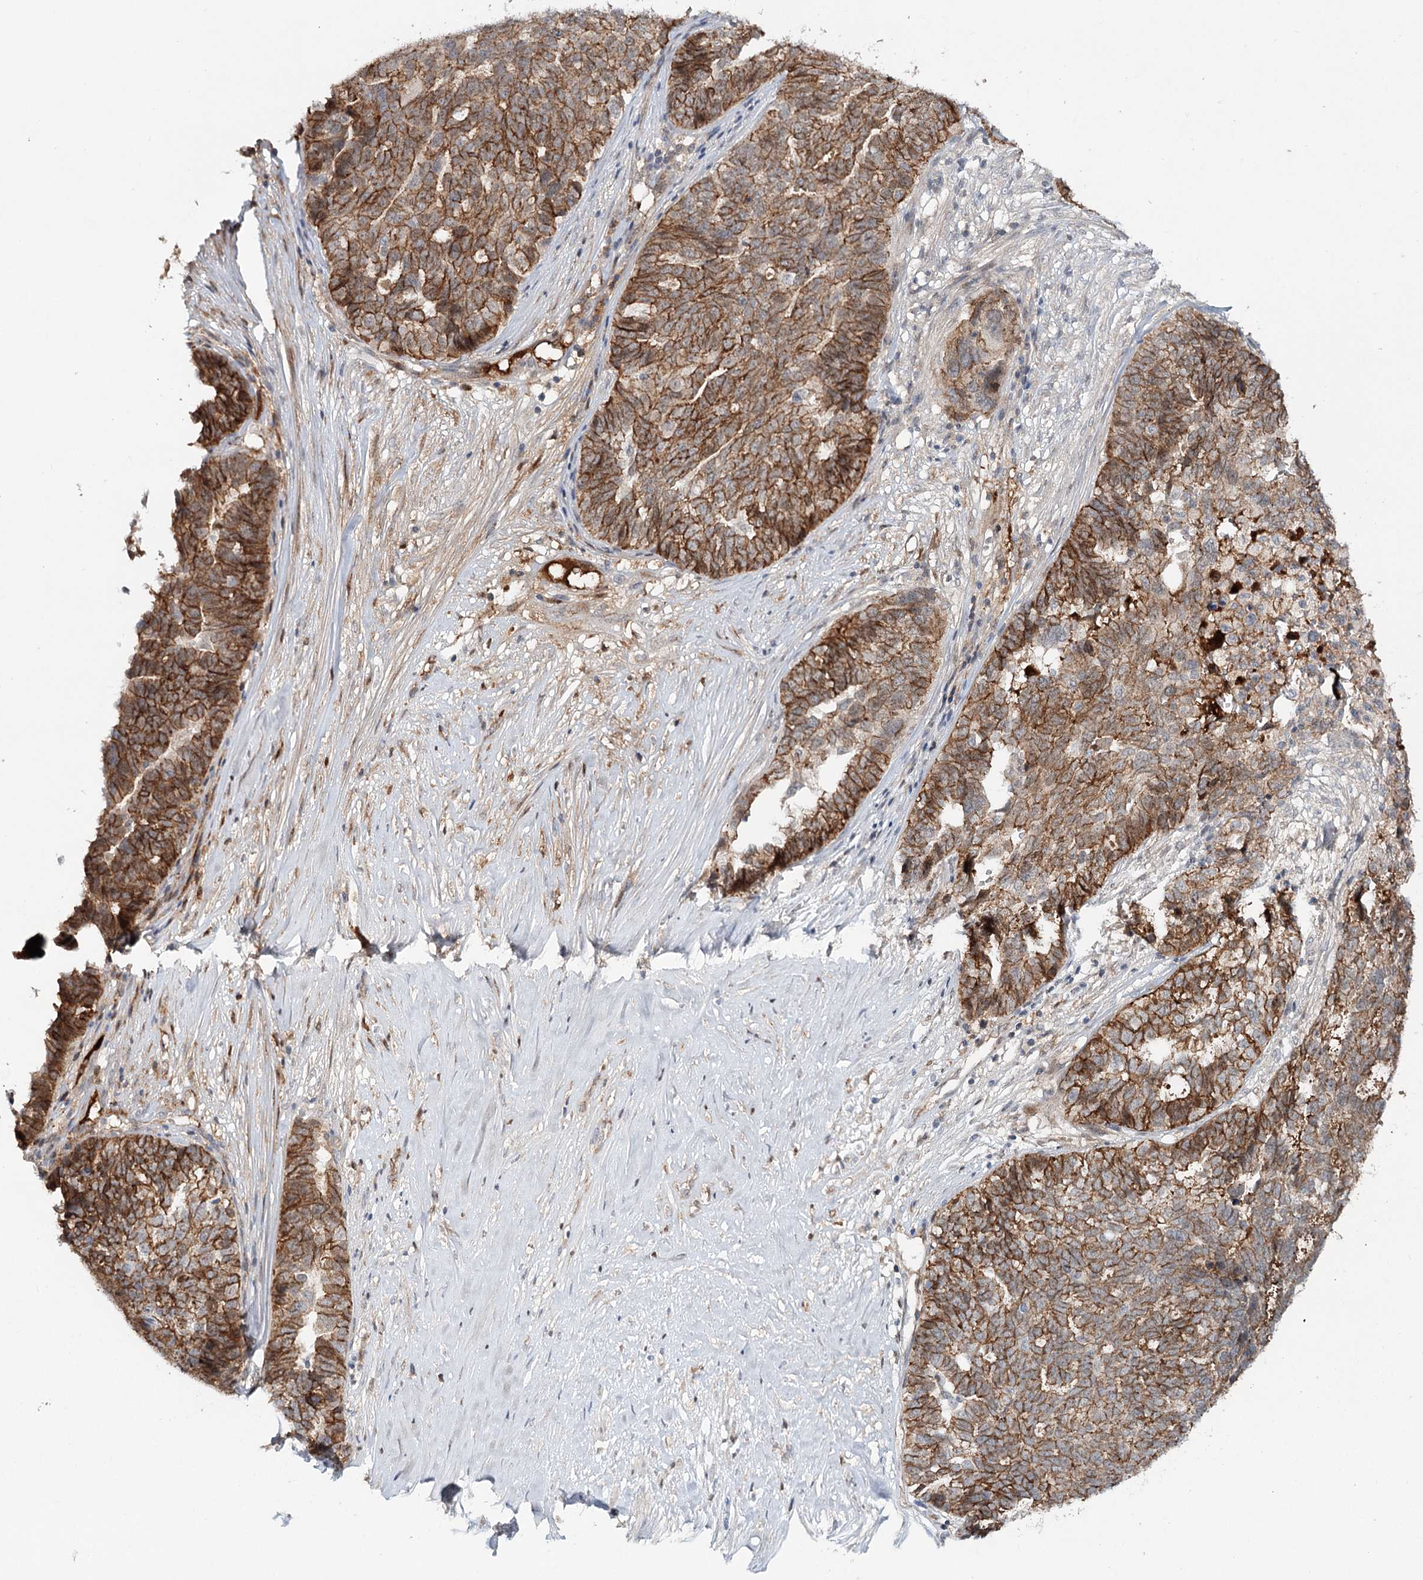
{"staining": {"intensity": "moderate", "quantity": ">75%", "location": "cytoplasmic/membranous"}, "tissue": "ovarian cancer", "cell_type": "Tumor cells", "image_type": "cancer", "snomed": [{"axis": "morphology", "description": "Cystadenocarcinoma, serous, NOS"}, {"axis": "topography", "description": "Ovary"}], "caption": "Human ovarian cancer (serous cystadenocarcinoma) stained with a brown dye demonstrates moderate cytoplasmic/membranous positive positivity in approximately >75% of tumor cells.", "gene": "PKP4", "patient": {"sex": "female", "age": 59}}